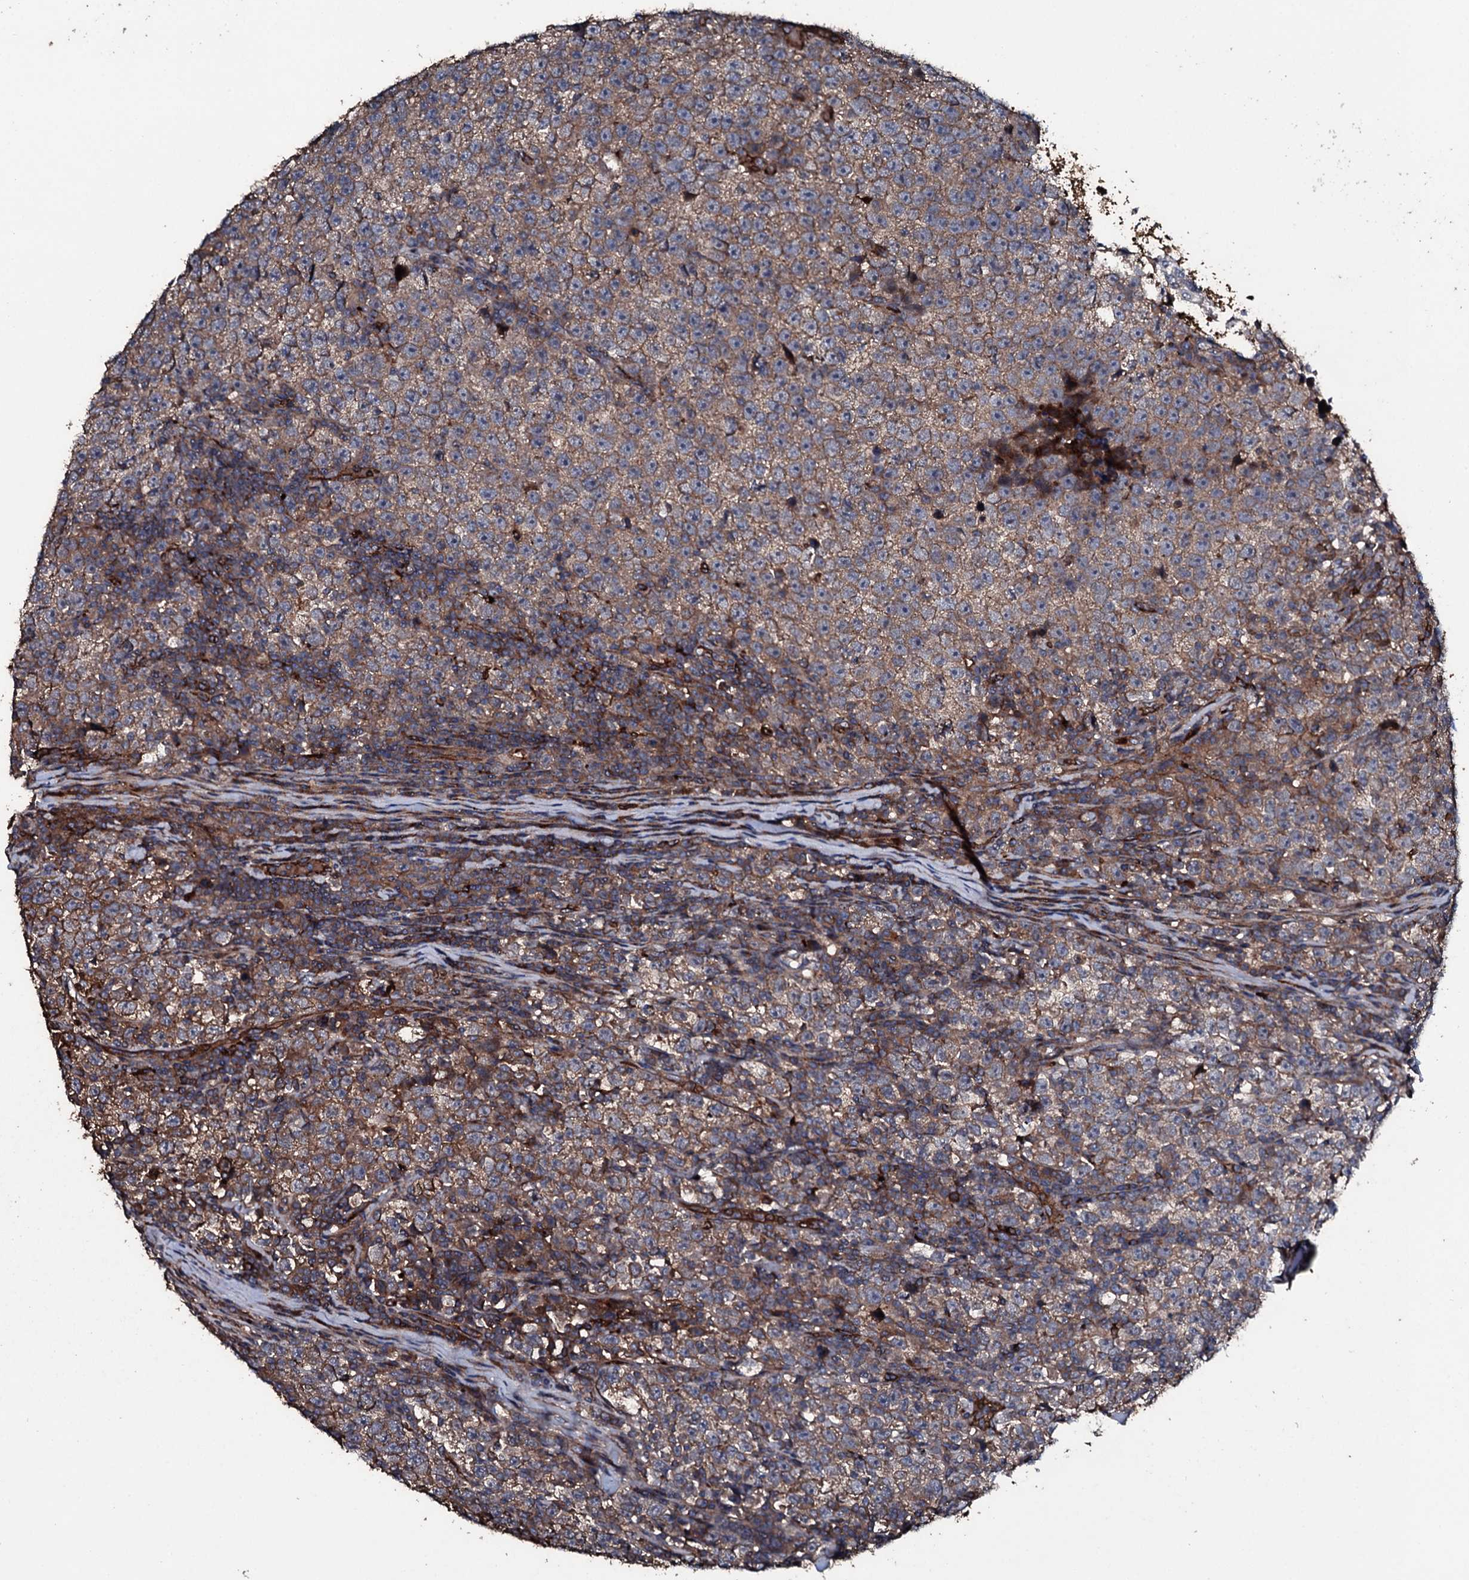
{"staining": {"intensity": "moderate", "quantity": ">75%", "location": "cytoplasmic/membranous"}, "tissue": "testis cancer", "cell_type": "Tumor cells", "image_type": "cancer", "snomed": [{"axis": "morphology", "description": "Normal tissue, NOS"}, {"axis": "morphology", "description": "Seminoma, NOS"}, {"axis": "topography", "description": "Testis"}], "caption": "Testis cancer stained with a protein marker exhibits moderate staining in tumor cells.", "gene": "ZSWIM8", "patient": {"sex": "male", "age": 43}}